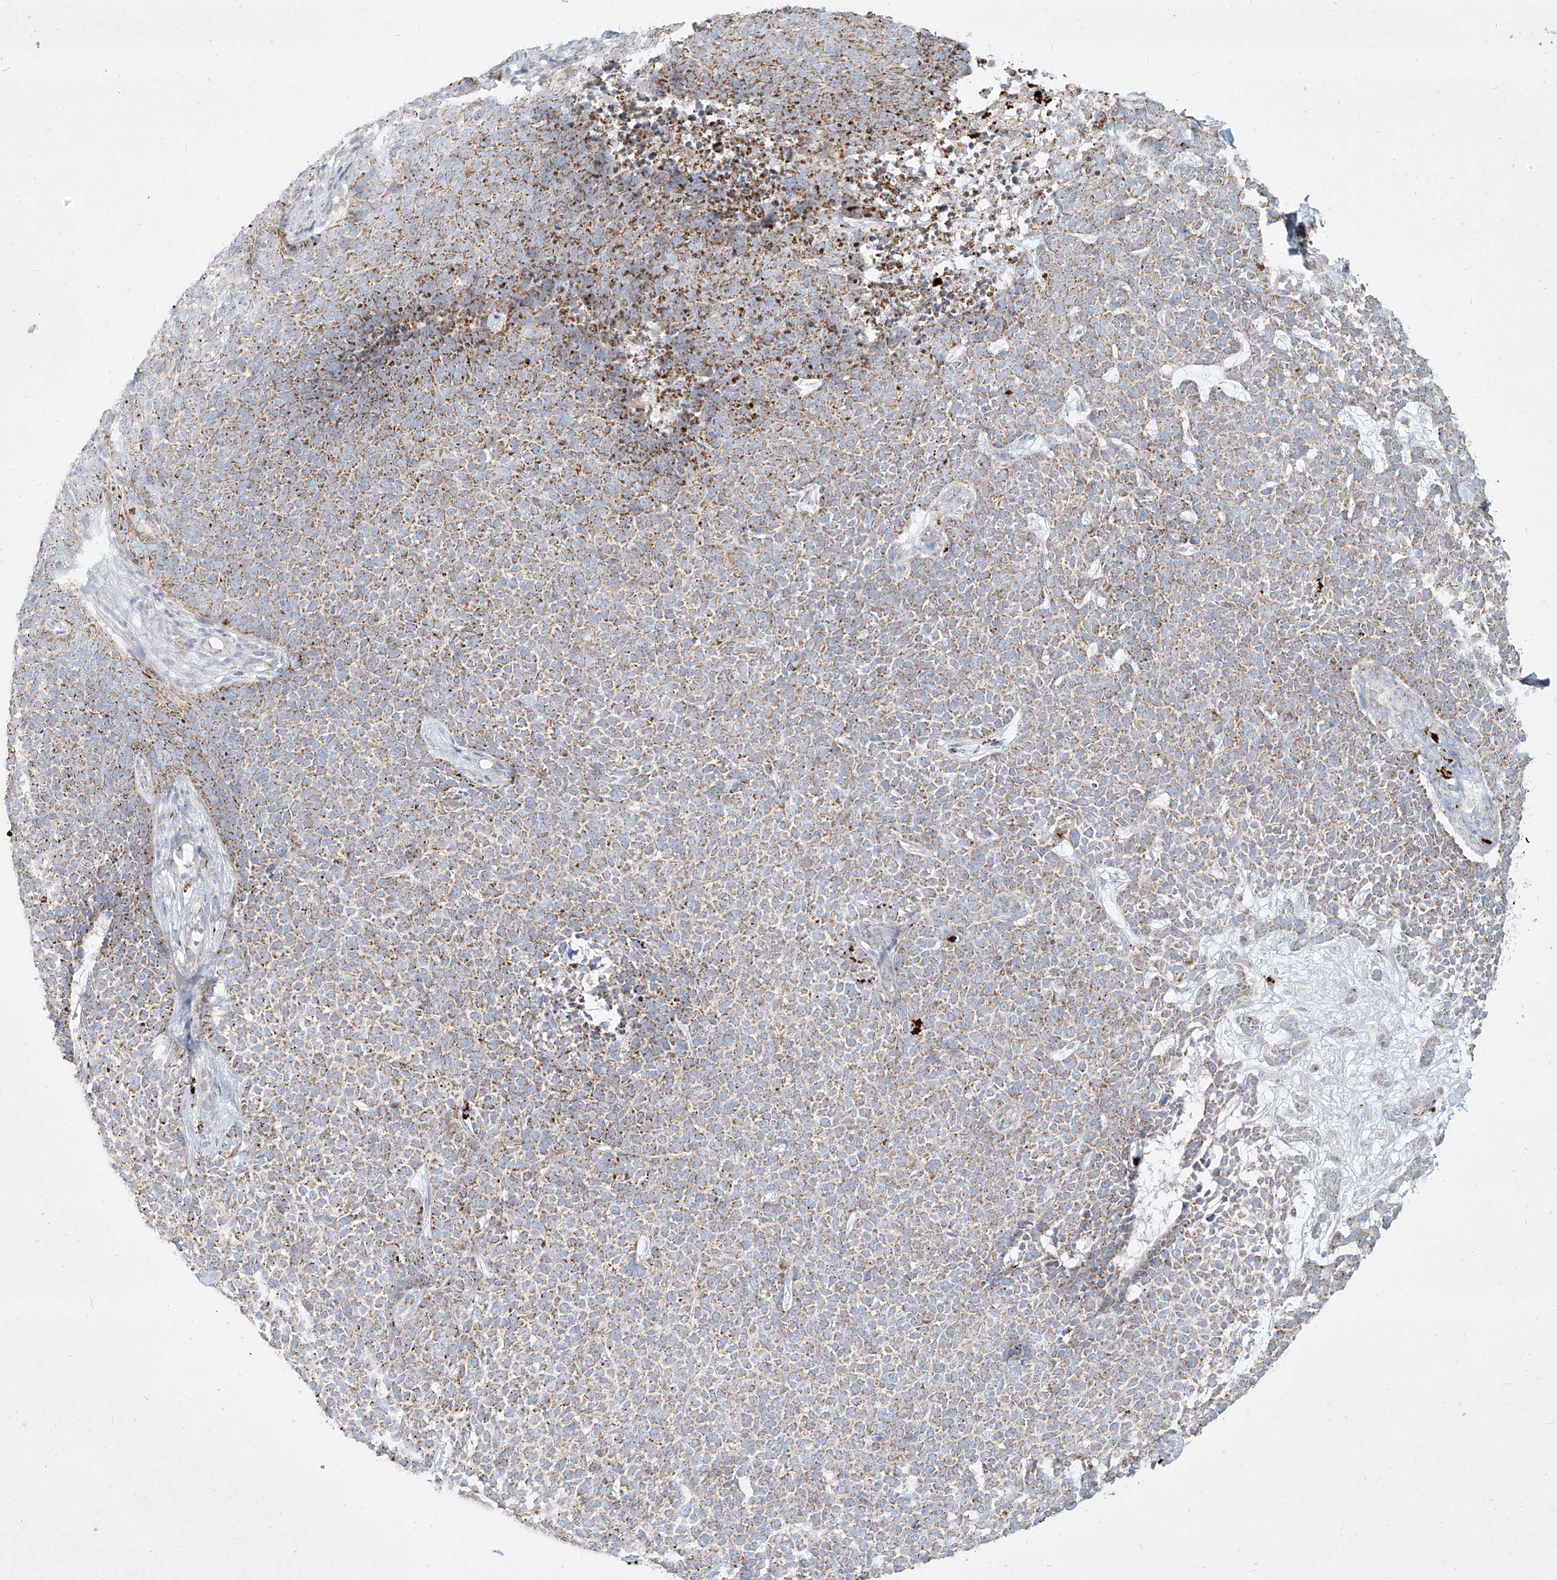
{"staining": {"intensity": "weak", "quantity": ">75%", "location": "cytoplasmic/membranous"}, "tissue": "skin cancer", "cell_type": "Tumor cells", "image_type": "cancer", "snomed": [{"axis": "morphology", "description": "Basal cell carcinoma"}, {"axis": "topography", "description": "Skin"}], "caption": "A high-resolution image shows immunohistochemistry (IHC) staining of skin basal cell carcinoma, which displays weak cytoplasmic/membranous positivity in approximately >75% of tumor cells. (DAB IHC with brightfield microscopy, high magnification).", "gene": "MTX2", "patient": {"sex": "female", "age": 84}}